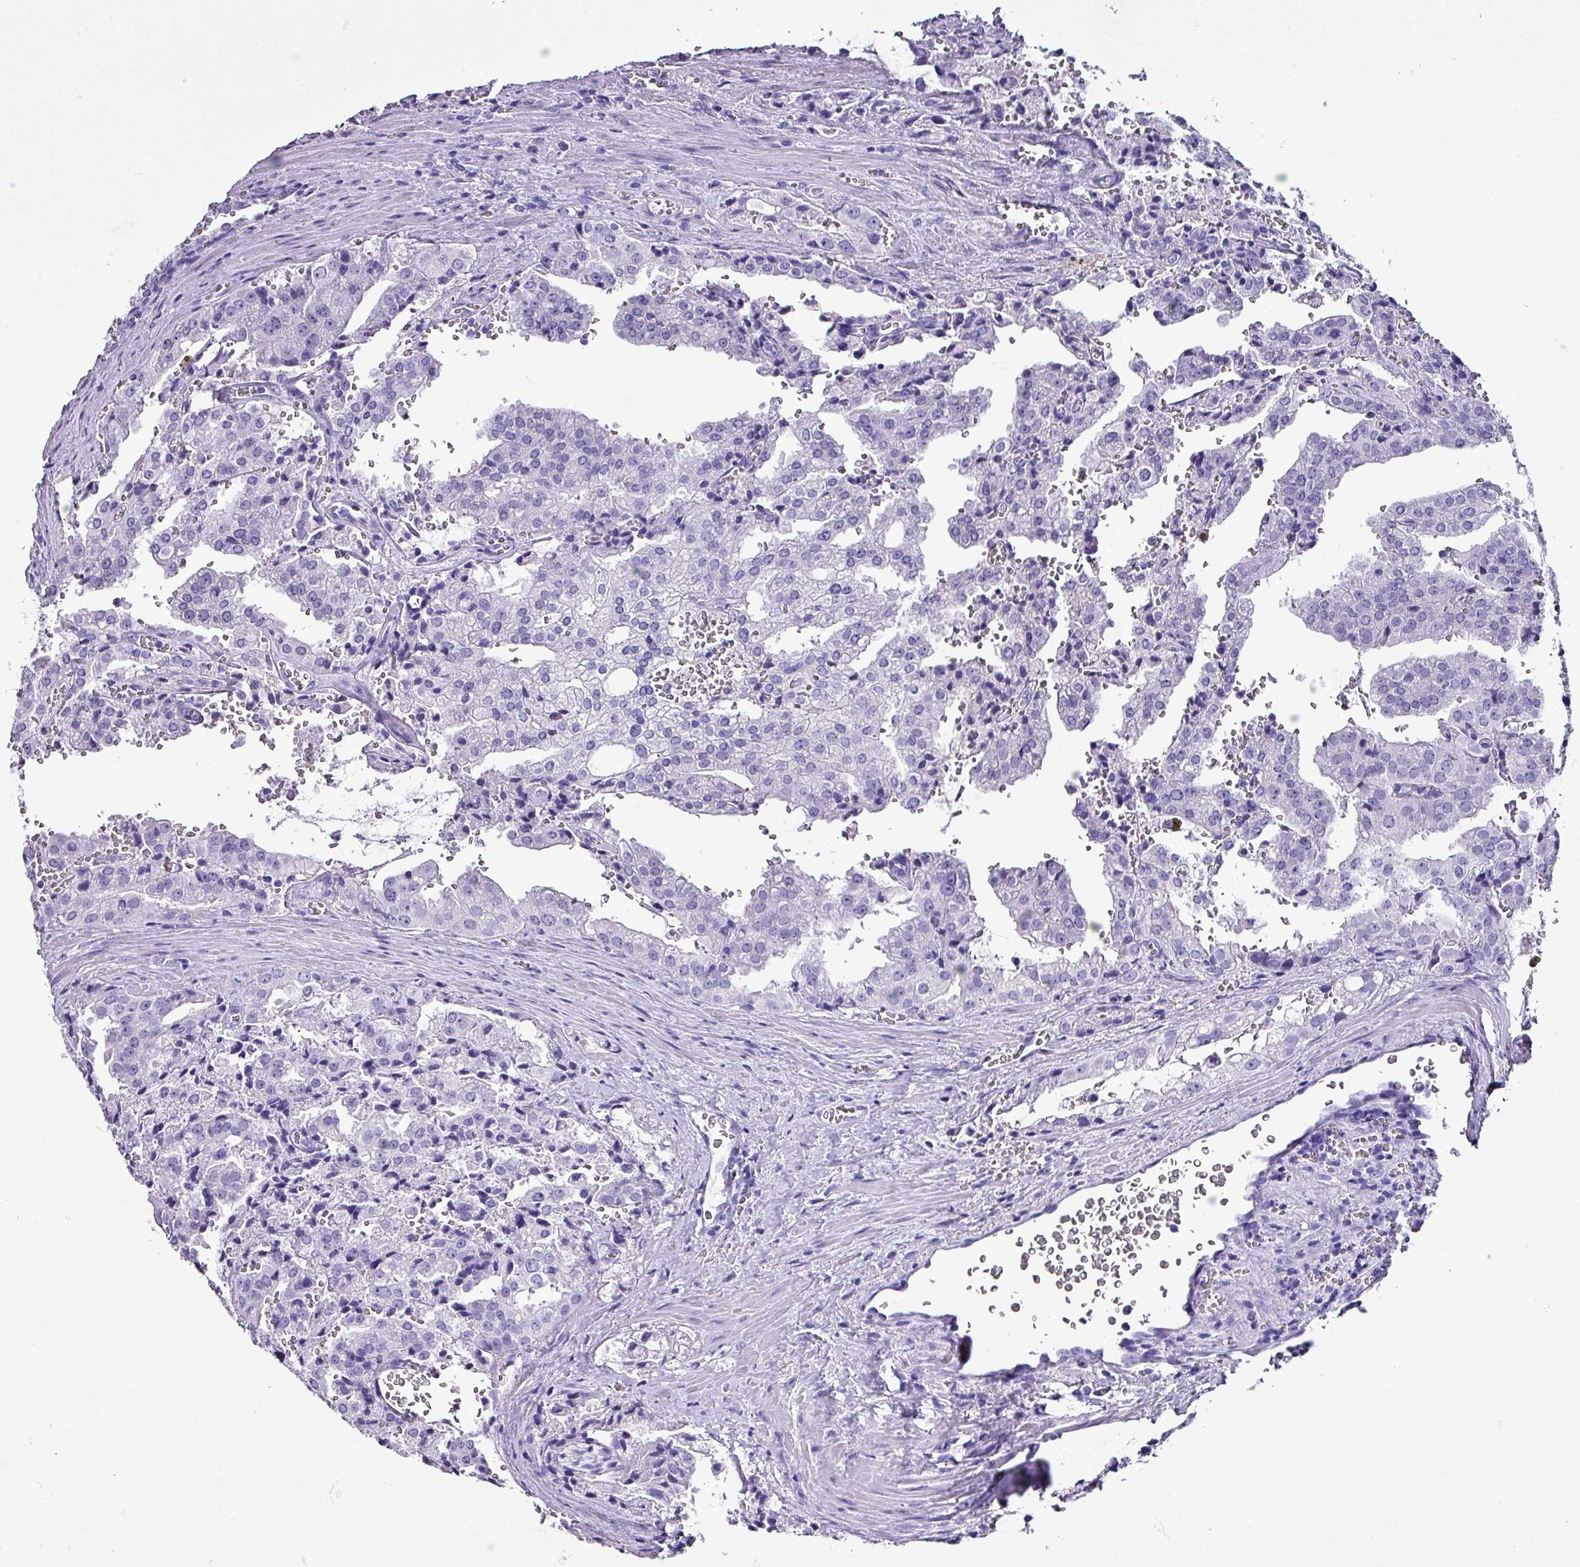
{"staining": {"intensity": "negative", "quantity": "none", "location": "none"}, "tissue": "prostate cancer", "cell_type": "Tumor cells", "image_type": "cancer", "snomed": [{"axis": "morphology", "description": "Adenocarcinoma, High grade"}, {"axis": "topography", "description": "Prostate"}], "caption": "This is a histopathology image of immunohistochemistry (IHC) staining of prostate adenocarcinoma (high-grade), which shows no expression in tumor cells.", "gene": "KRT6C", "patient": {"sex": "male", "age": 68}}